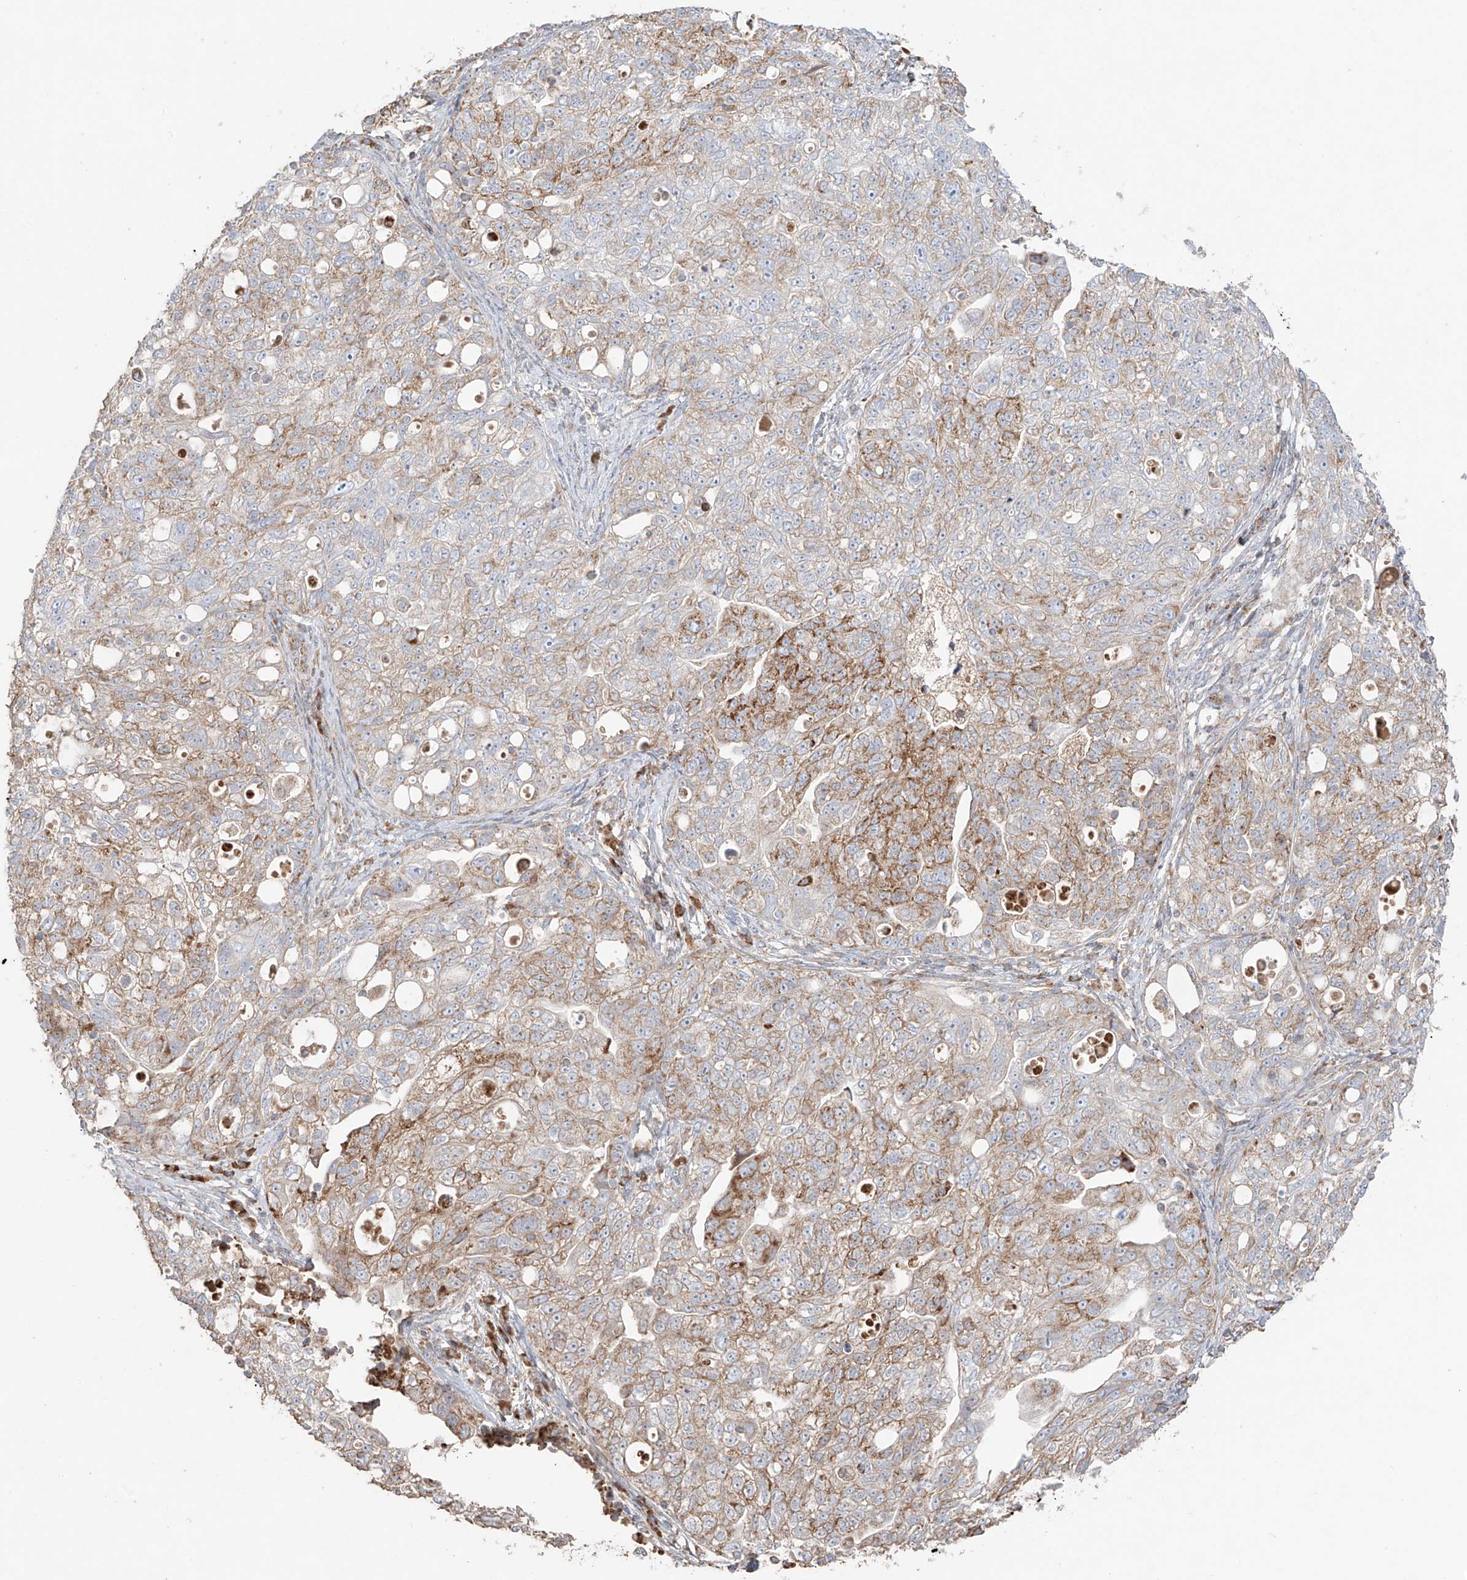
{"staining": {"intensity": "moderate", "quantity": "25%-75%", "location": "cytoplasmic/membranous"}, "tissue": "ovarian cancer", "cell_type": "Tumor cells", "image_type": "cancer", "snomed": [{"axis": "morphology", "description": "Carcinoma, NOS"}, {"axis": "morphology", "description": "Cystadenocarcinoma, serous, NOS"}, {"axis": "topography", "description": "Ovary"}], "caption": "Ovarian cancer (carcinoma) stained with a protein marker exhibits moderate staining in tumor cells.", "gene": "COLGALT2", "patient": {"sex": "female", "age": 69}}